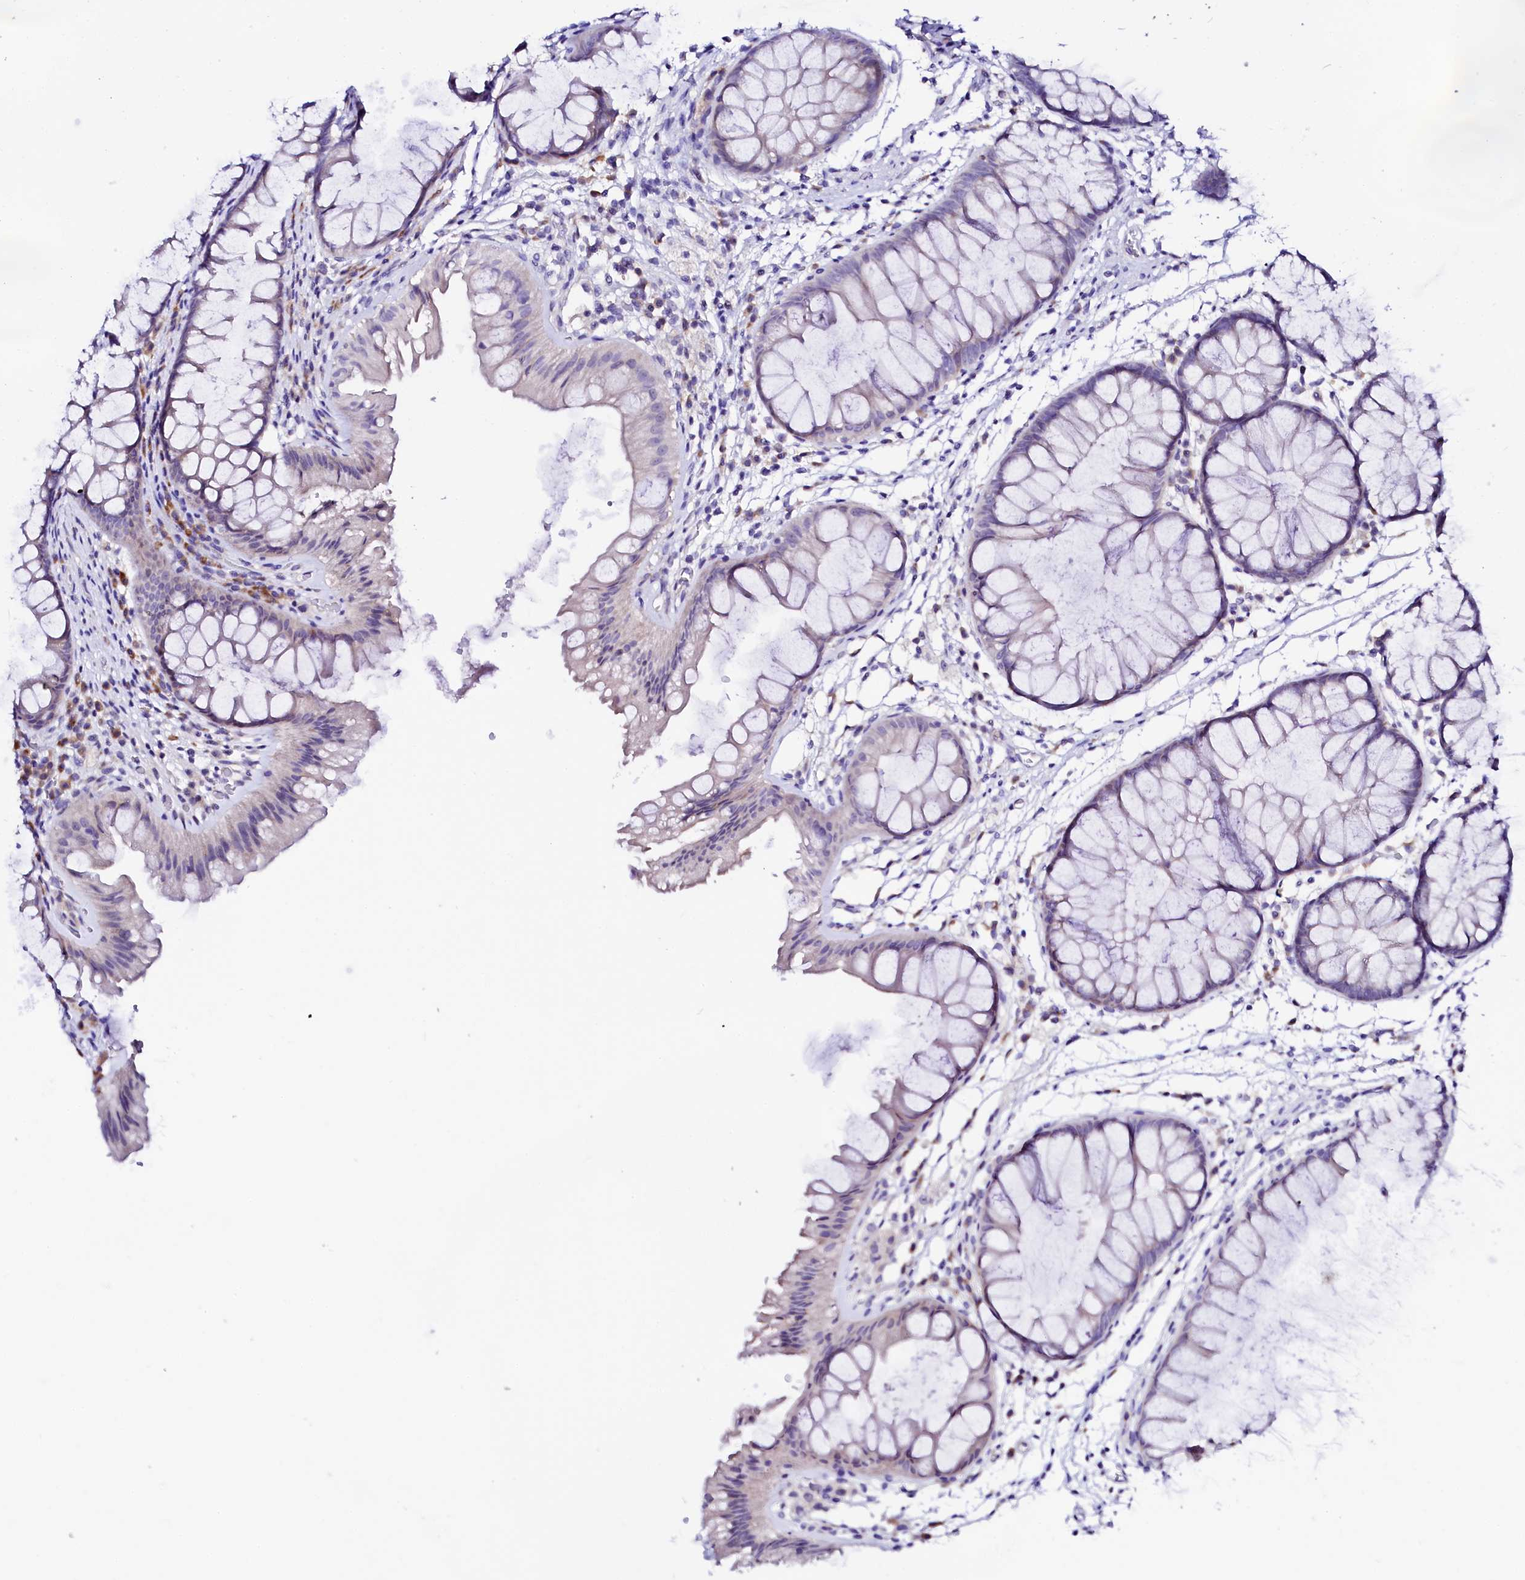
{"staining": {"intensity": "negative", "quantity": "none", "location": "none"}, "tissue": "colon", "cell_type": "Endothelial cells", "image_type": "normal", "snomed": [{"axis": "morphology", "description": "Normal tissue, NOS"}, {"axis": "topography", "description": "Colon"}], "caption": "The immunohistochemistry micrograph has no significant staining in endothelial cells of colon.", "gene": "BTBD16", "patient": {"sex": "female", "age": 62}}